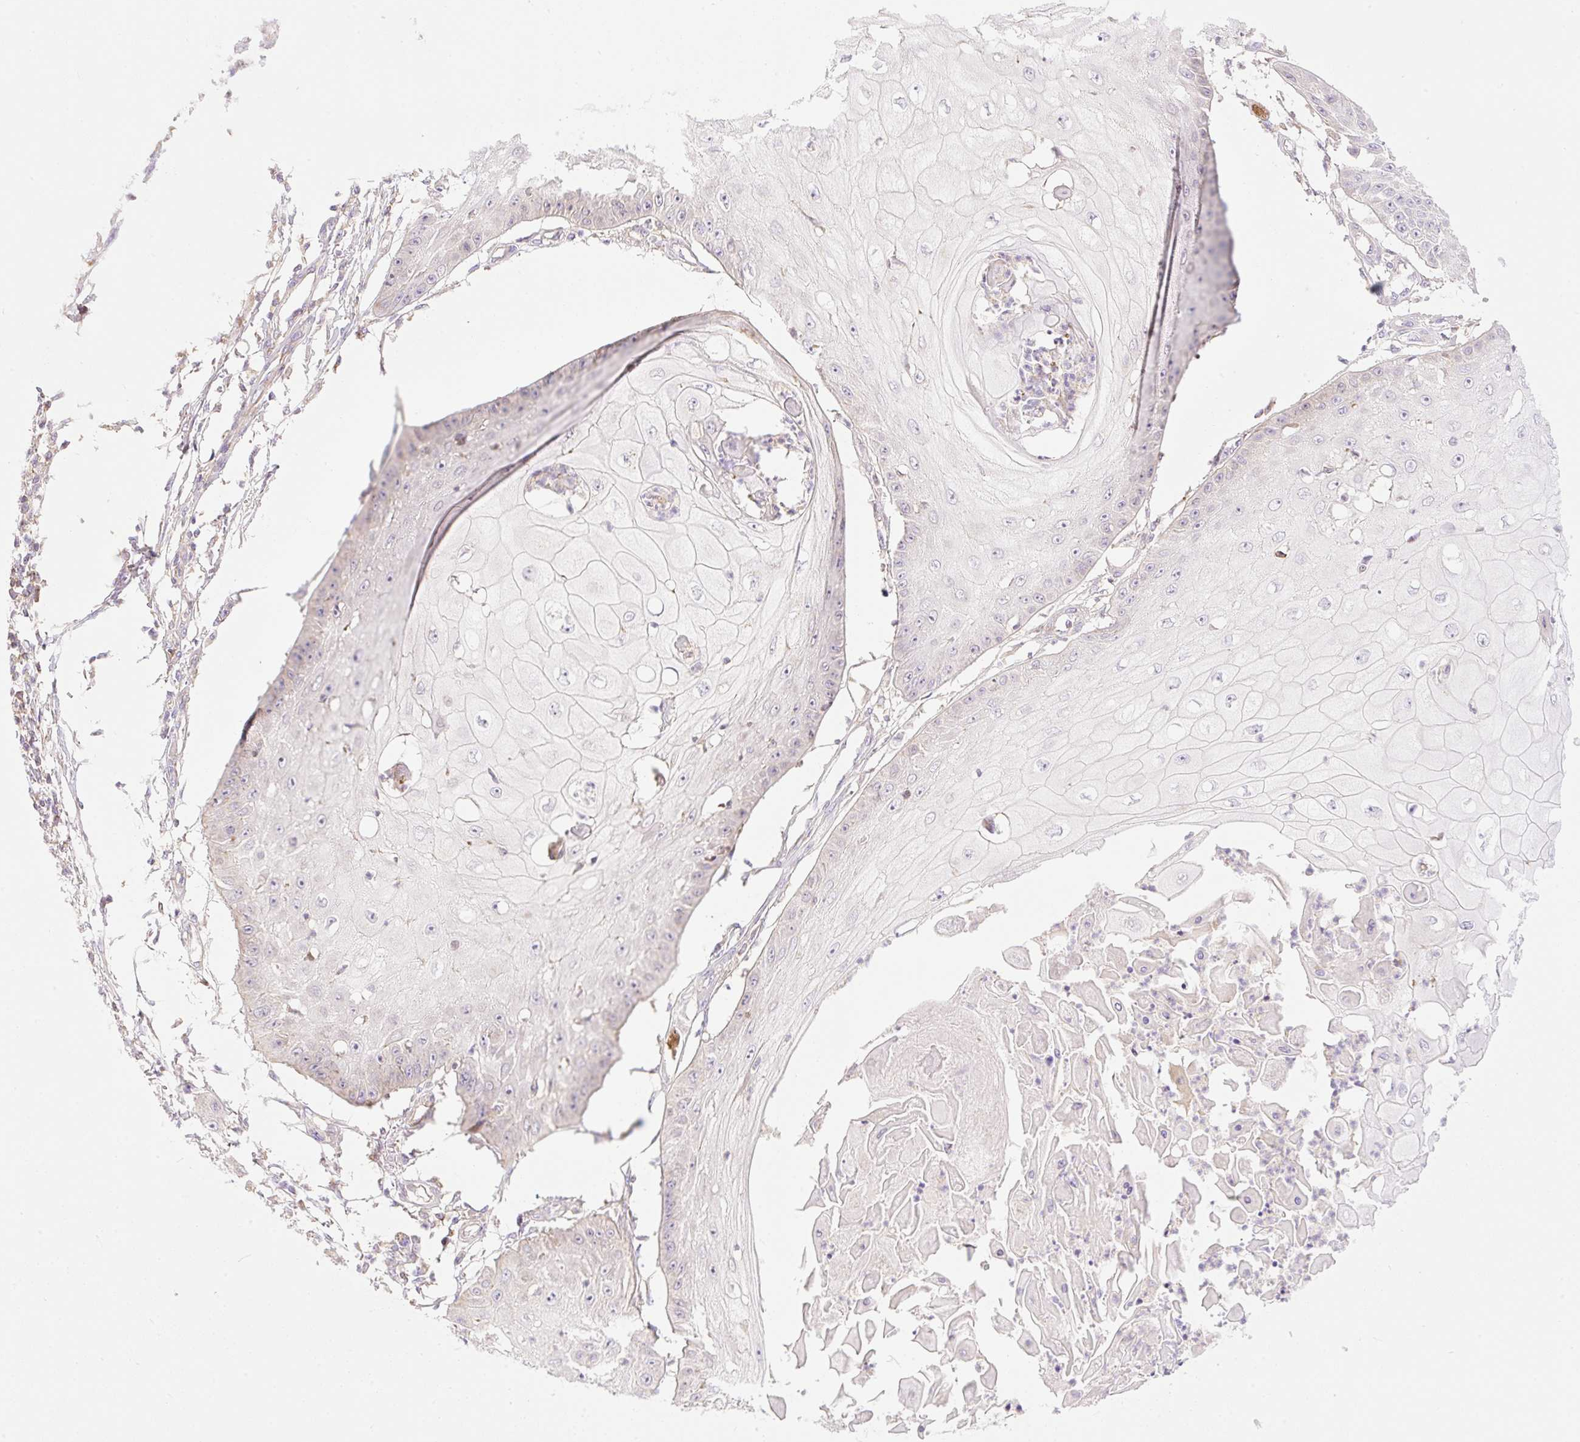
{"staining": {"intensity": "negative", "quantity": "none", "location": "none"}, "tissue": "skin cancer", "cell_type": "Tumor cells", "image_type": "cancer", "snomed": [{"axis": "morphology", "description": "Squamous cell carcinoma, NOS"}, {"axis": "topography", "description": "Skin"}], "caption": "High power microscopy histopathology image of an immunohistochemistry micrograph of skin cancer, revealing no significant staining in tumor cells.", "gene": "VPS25", "patient": {"sex": "male", "age": 70}}